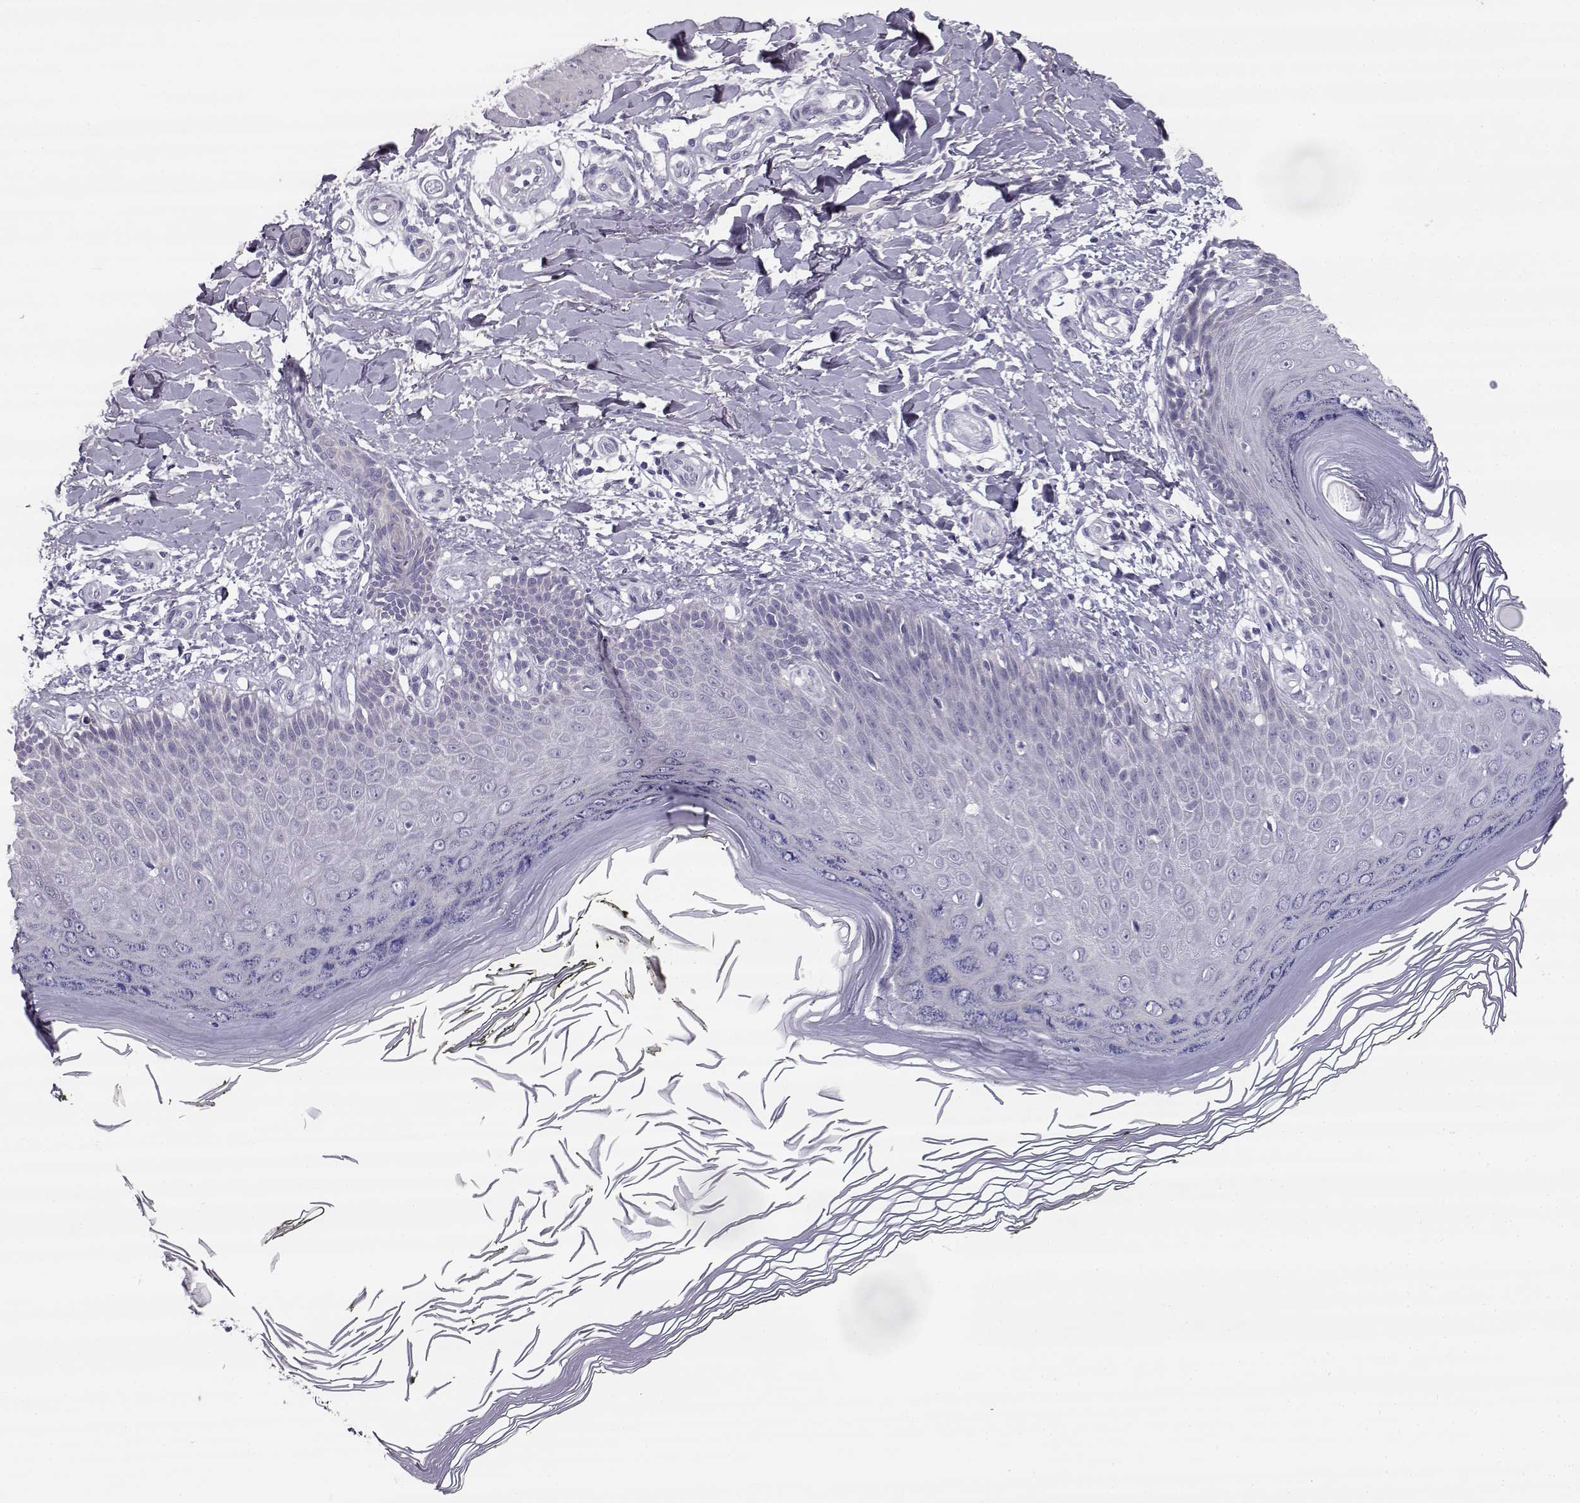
{"staining": {"intensity": "negative", "quantity": "none", "location": "none"}, "tissue": "skin", "cell_type": "Fibroblasts", "image_type": "normal", "snomed": [{"axis": "morphology", "description": "Normal tissue, NOS"}, {"axis": "topography", "description": "Skin"}], "caption": "Fibroblasts show no significant positivity in unremarkable skin. (Immunohistochemistry (ihc), brightfield microscopy, high magnification).", "gene": "CREB3L3", "patient": {"sex": "female", "age": 62}}